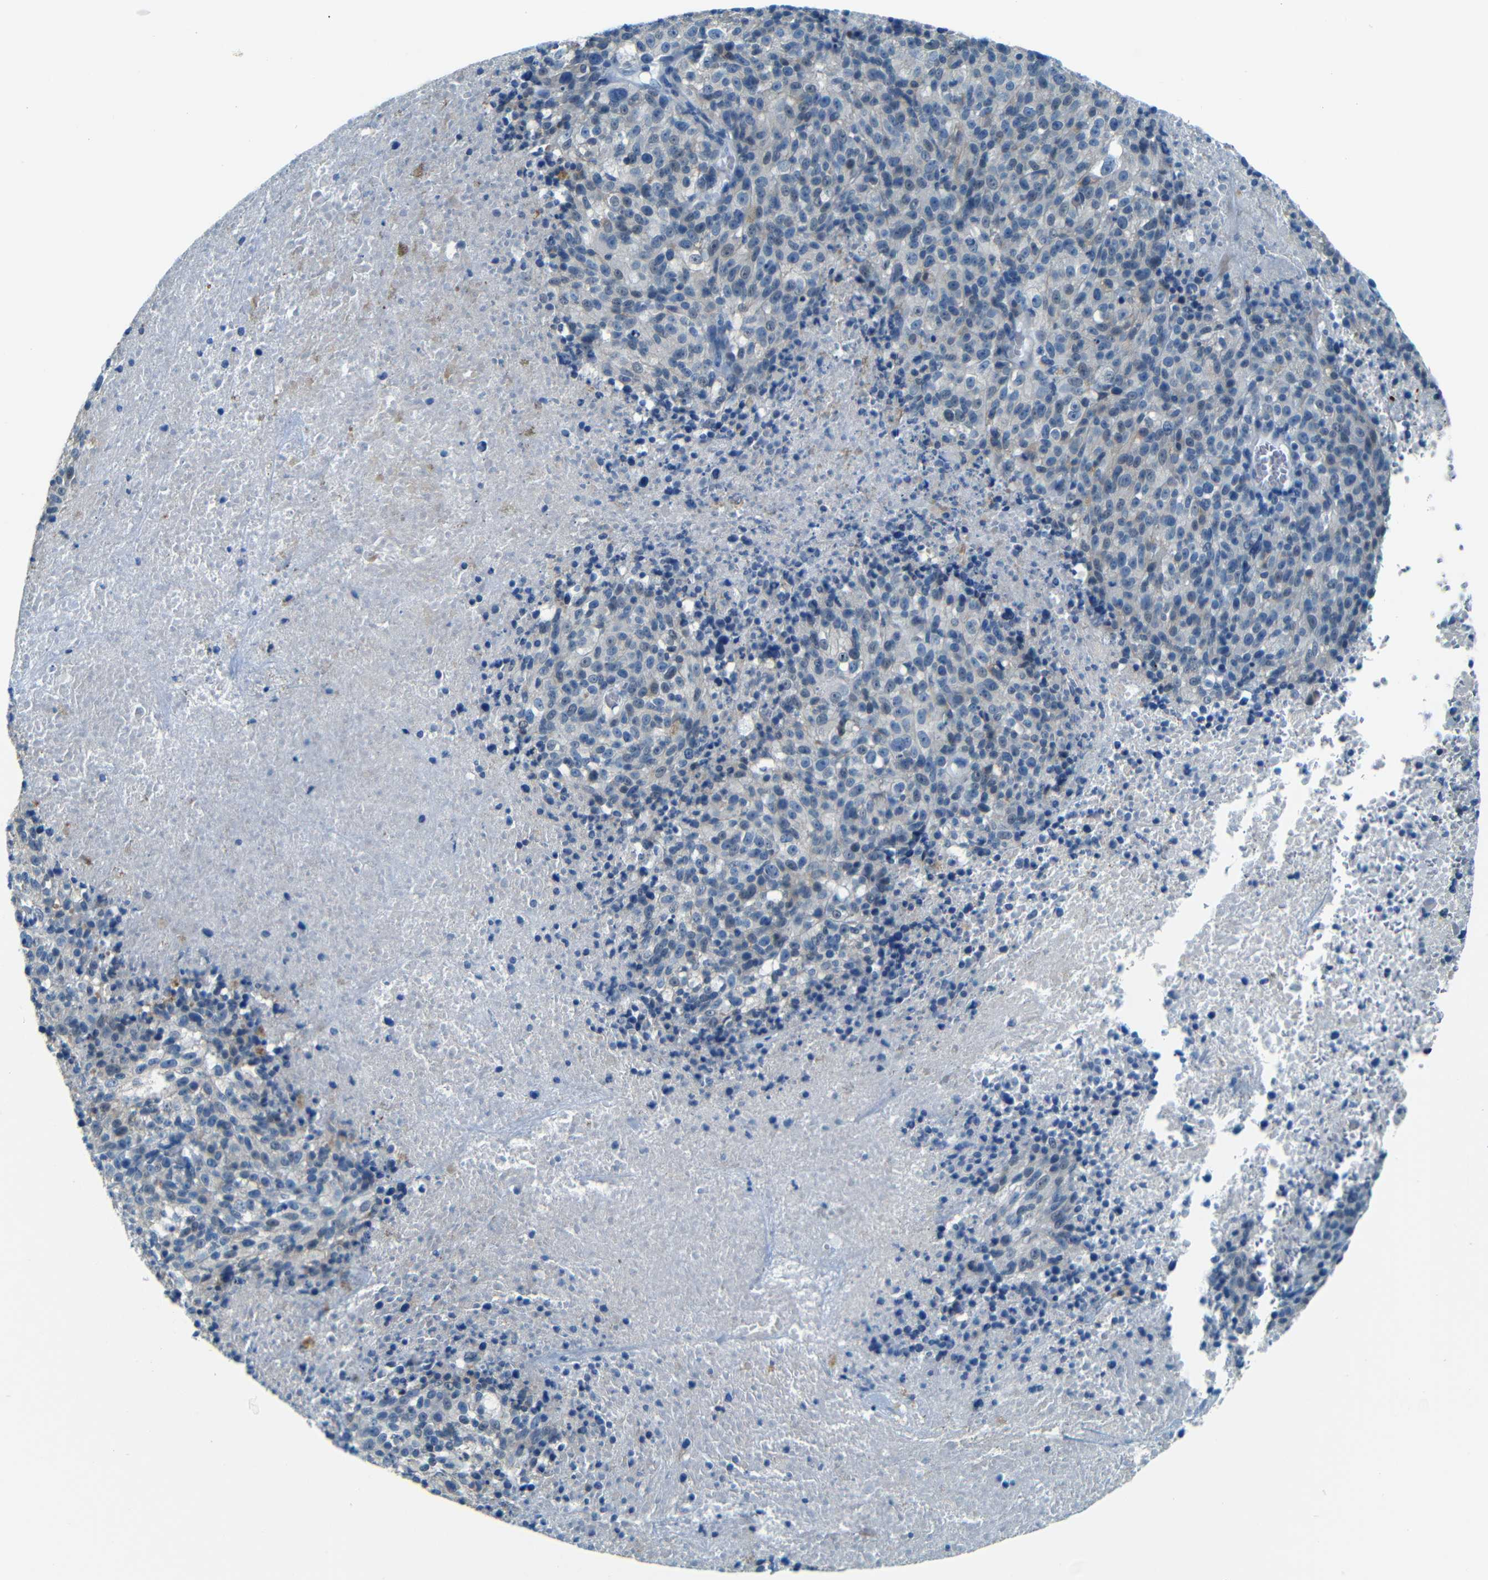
{"staining": {"intensity": "negative", "quantity": "none", "location": "none"}, "tissue": "melanoma", "cell_type": "Tumor cells", "image_type": "cancer", "snomed": [{"axis": "morphology", "description": "Malignant melanoma, Metastatic site"}, {"axis": "topography", "description": "Cerebral cortex"}], "caption": "A high-resolution histopathology image shows immunohistochemistry staining of melanoma, which reveals no significant positivity in tumor cells.", "gene": "ZMAT1", "patient": {"sex": "female", "age": 52}}